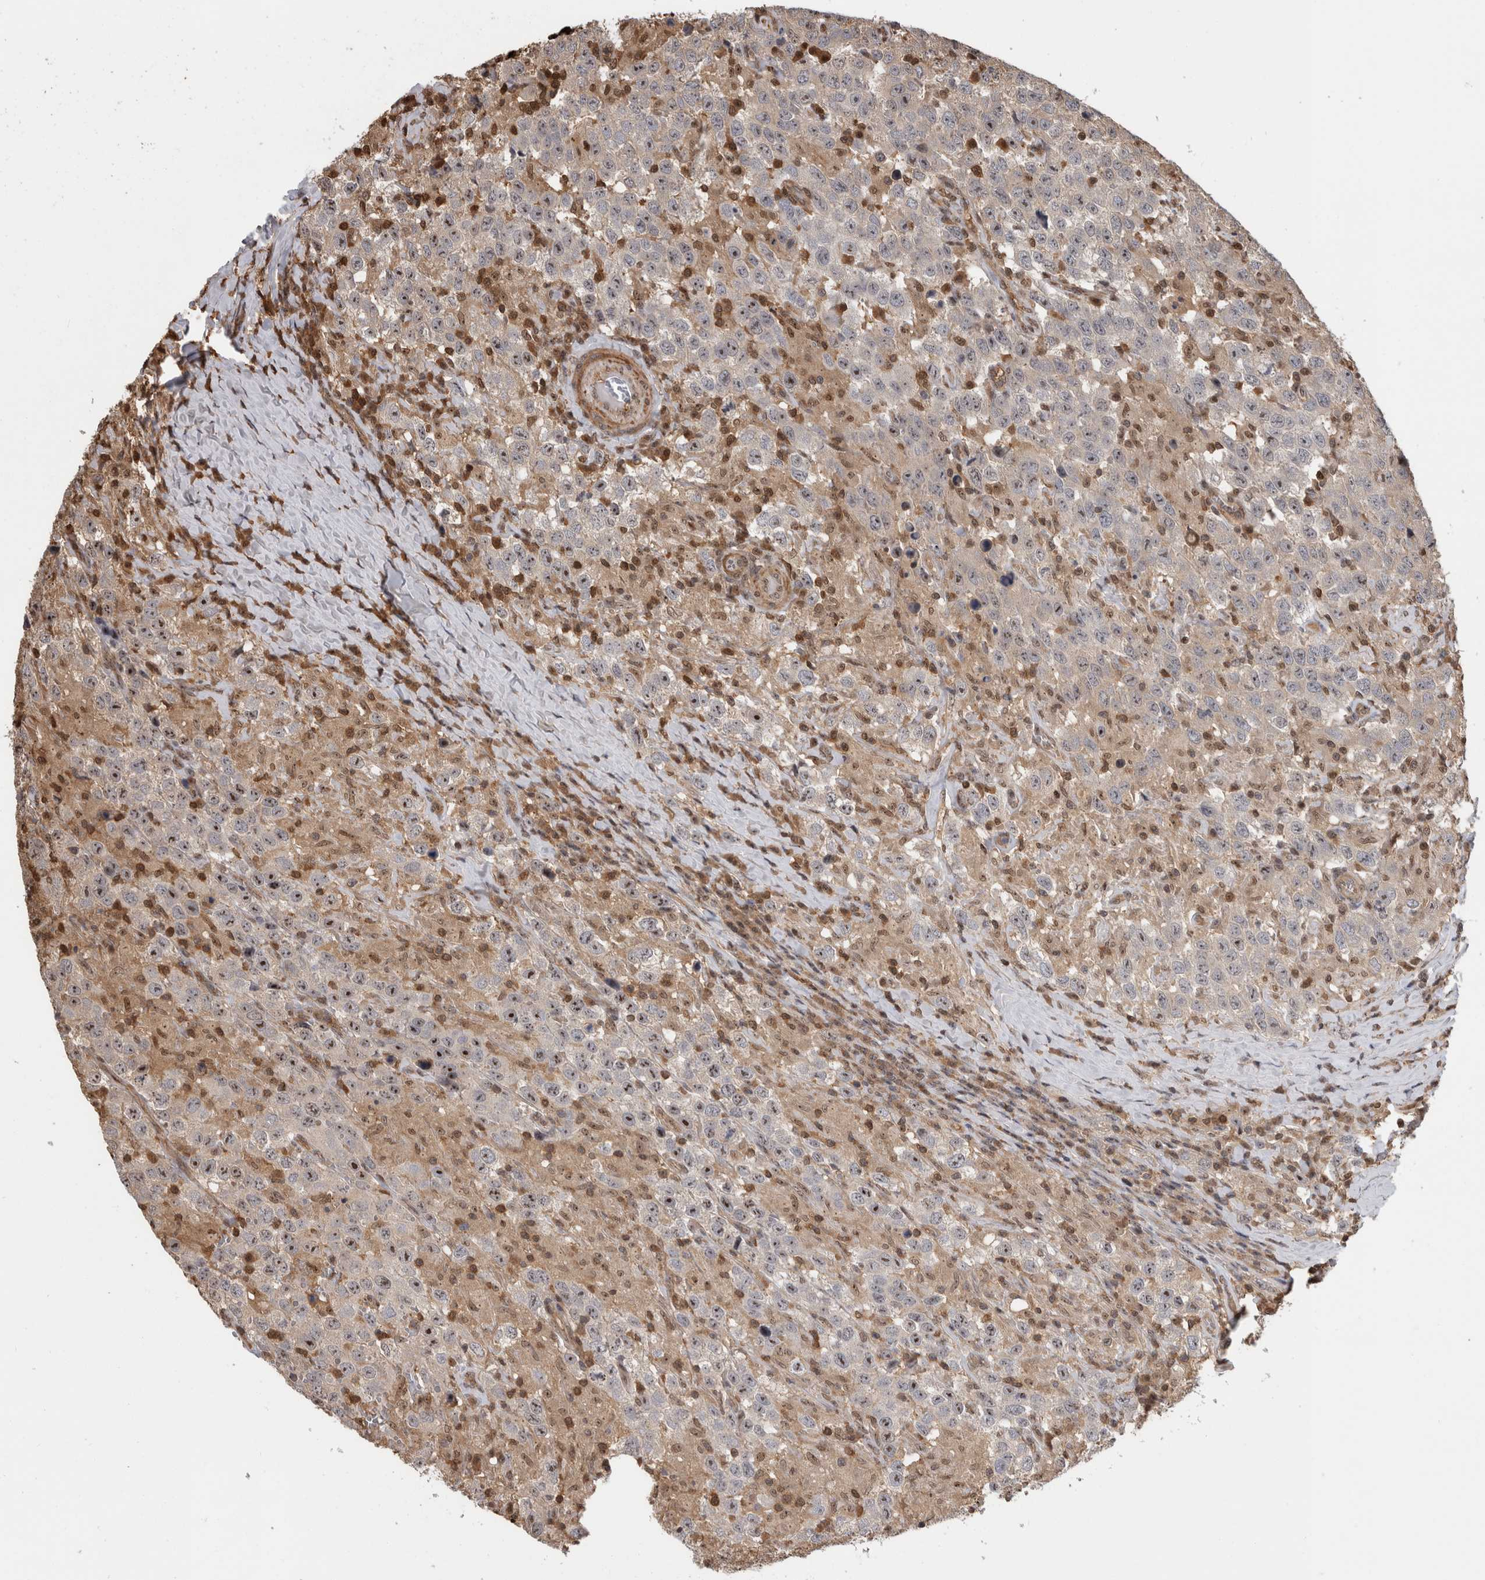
{"staining": {"intensity": "strong", "quantity": "25%-75%", "location": "nuclear"}, "tissue": "testis cancer", "cell_type": "Tumor cells", "image_type": "cancer", "snomed": [{"axis": "morphology", "description": "Seminoma, NOS"}, {"axis": "topography", "description": "Testis"}], "caption": "IHC (DAB) staining of human testis cancer (seminoma) reveals strong nuclear protein positivity in about 25%-75% of tumor cells. The staining was performed using DAB, with brown indicating positive protein expression. Nuclei are stained blue with hematoxylin.", "gene": "TDRD7", "patient": {"sex": "male", "age": 41}}